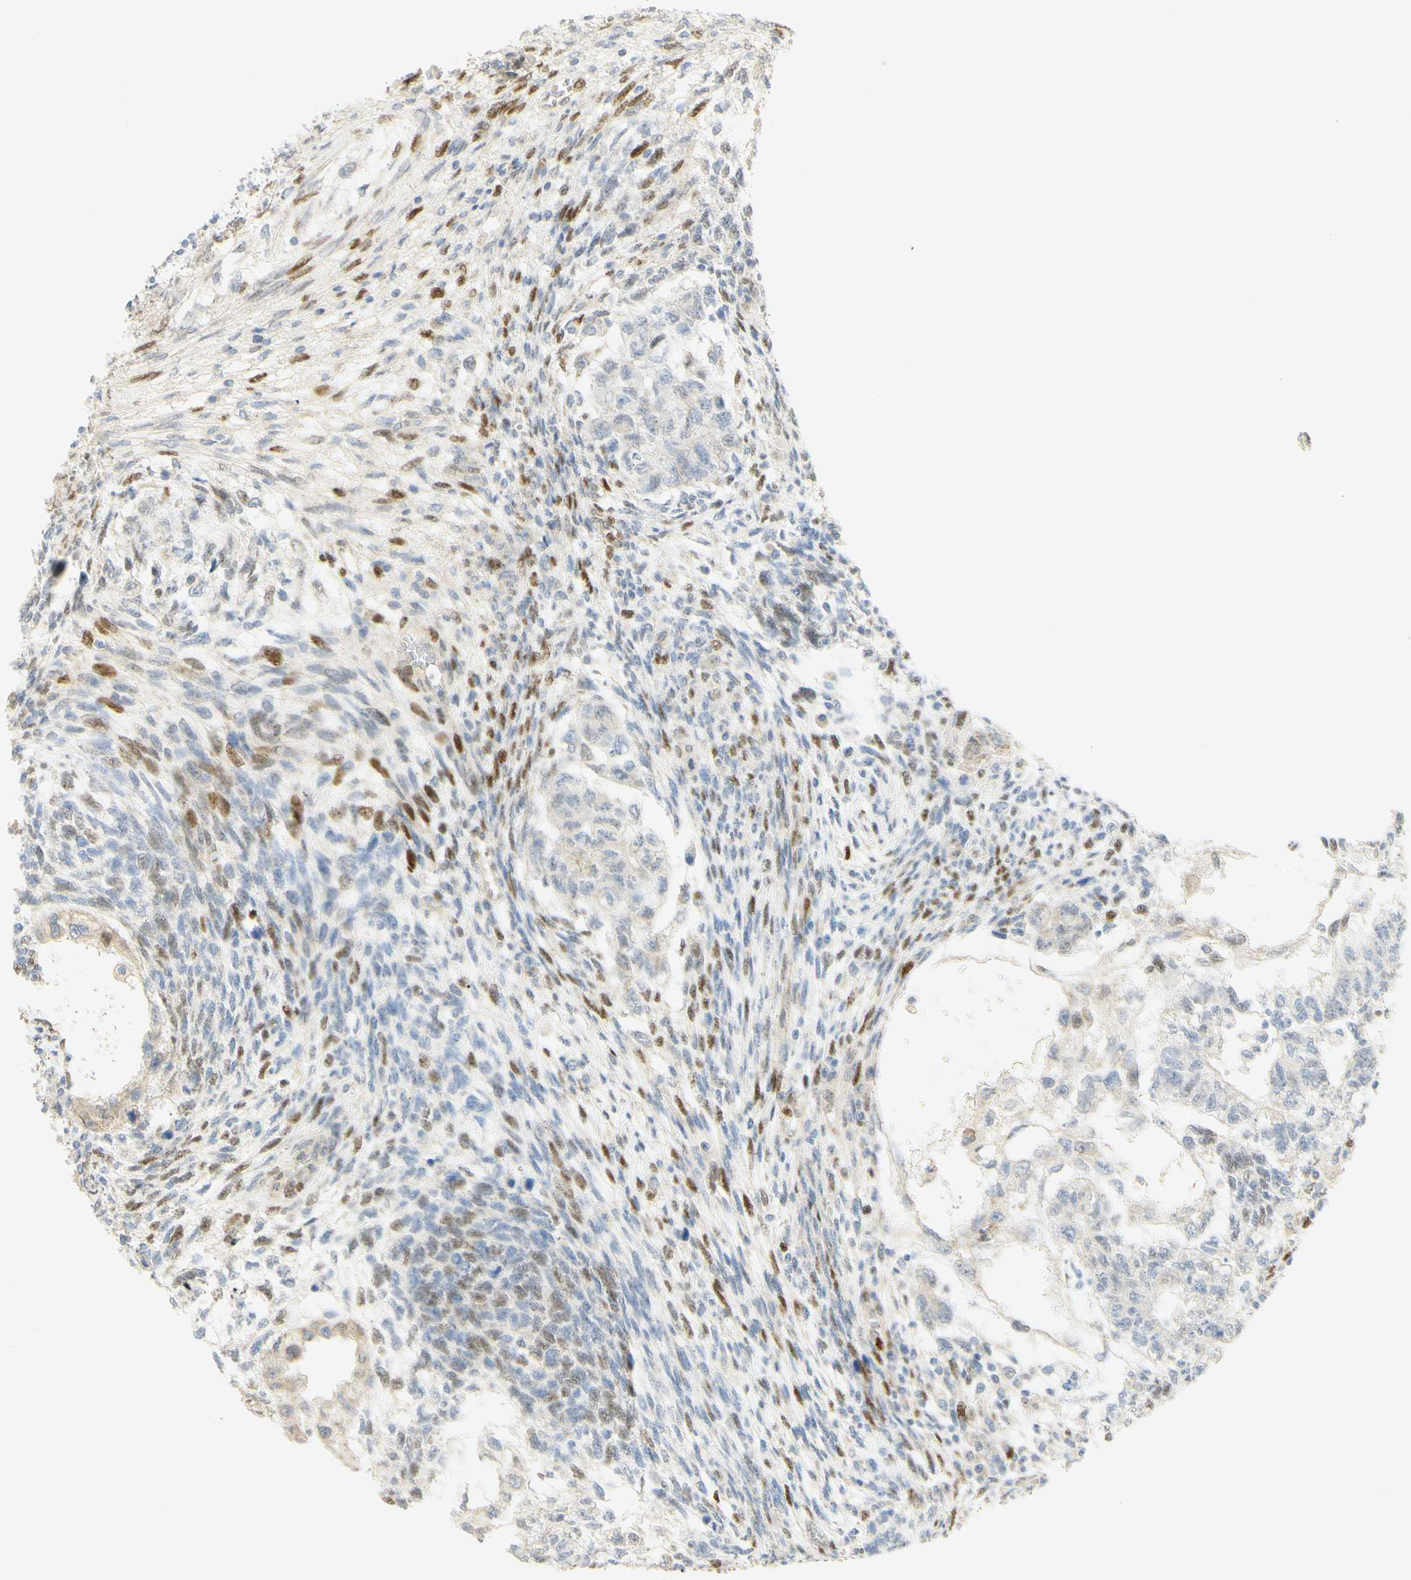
{"staining": {"intensity": "negative", "quantity": "none", "location": "none"}, "tissue": "testis cancer", "cell_type": "Tumor cells", "image_type": "cancer", "snomed": [{"axis": "morphology", "description": "Normal tissue, NOS"}, {"axis": "morphology", "description": "Carcinoma, Embryonal, NOS"}, {"axis": "topography", "description": "Testis"}], "caption": "Testis cancer stained for a protein using IHC exhibits no positivity tumor cells.", "gene": "E2F1", "patient": {"sex": "male", "age": 36}}